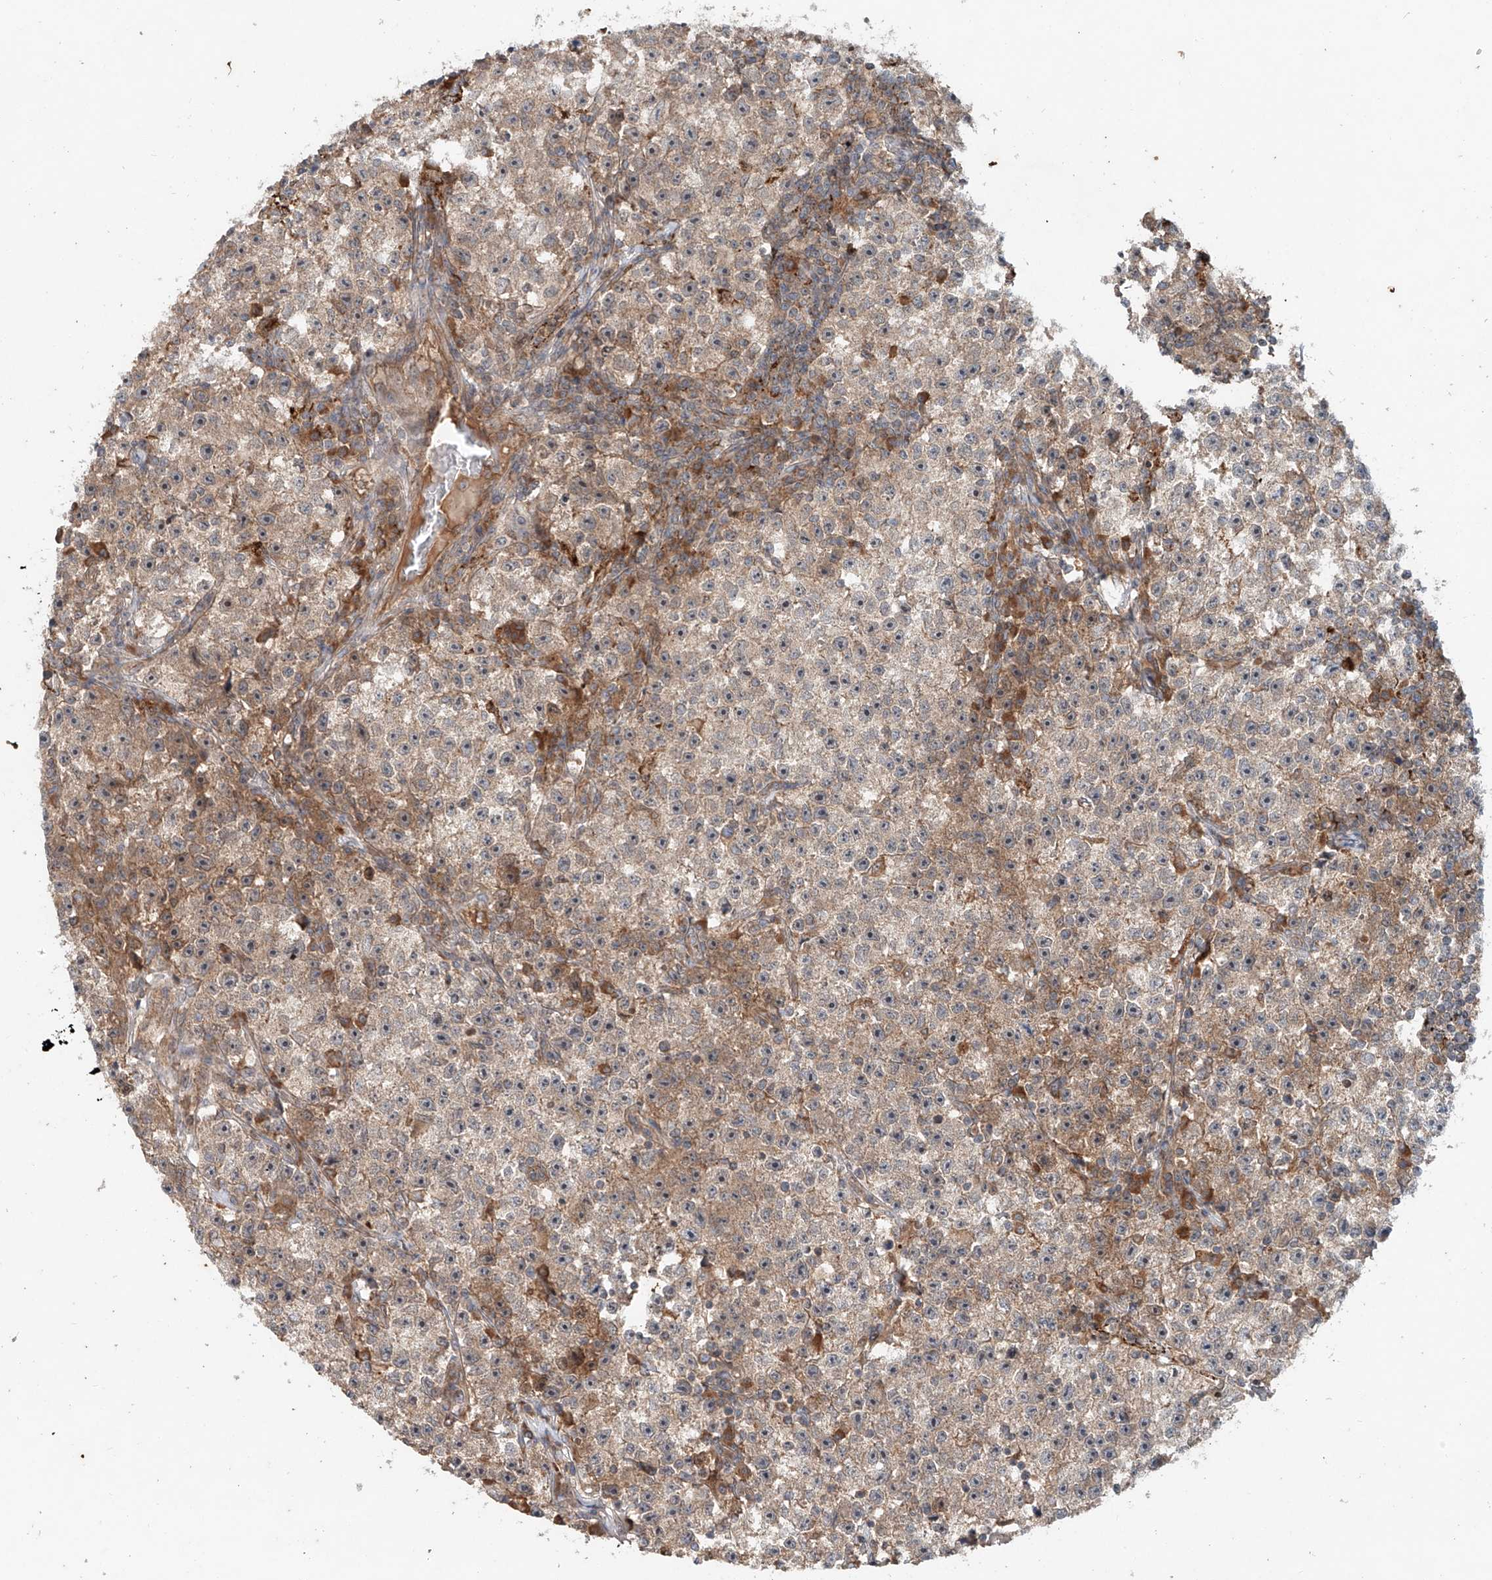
{"staining": {"intensity": "weak", "quantity": "25%-75%", "location": "cytoplasmic/membranous"}, "tissue": "testis cancer", "cell_type": "Tumor cells", "image_type": "cancer", "snomed": [{"axis": "morphology", "description": "Seminoma, NOS"}, {"axis": "topography", "description": "Testis"}], "caption": "This histopathology image reveals immunohistochemistry staining of human testis cancer, with low weak cytoplasmic/membranous staining in about 25%-75% of tumor cells.", "gene": "IER5", "patient": {"sex": "male", "age": 22}}